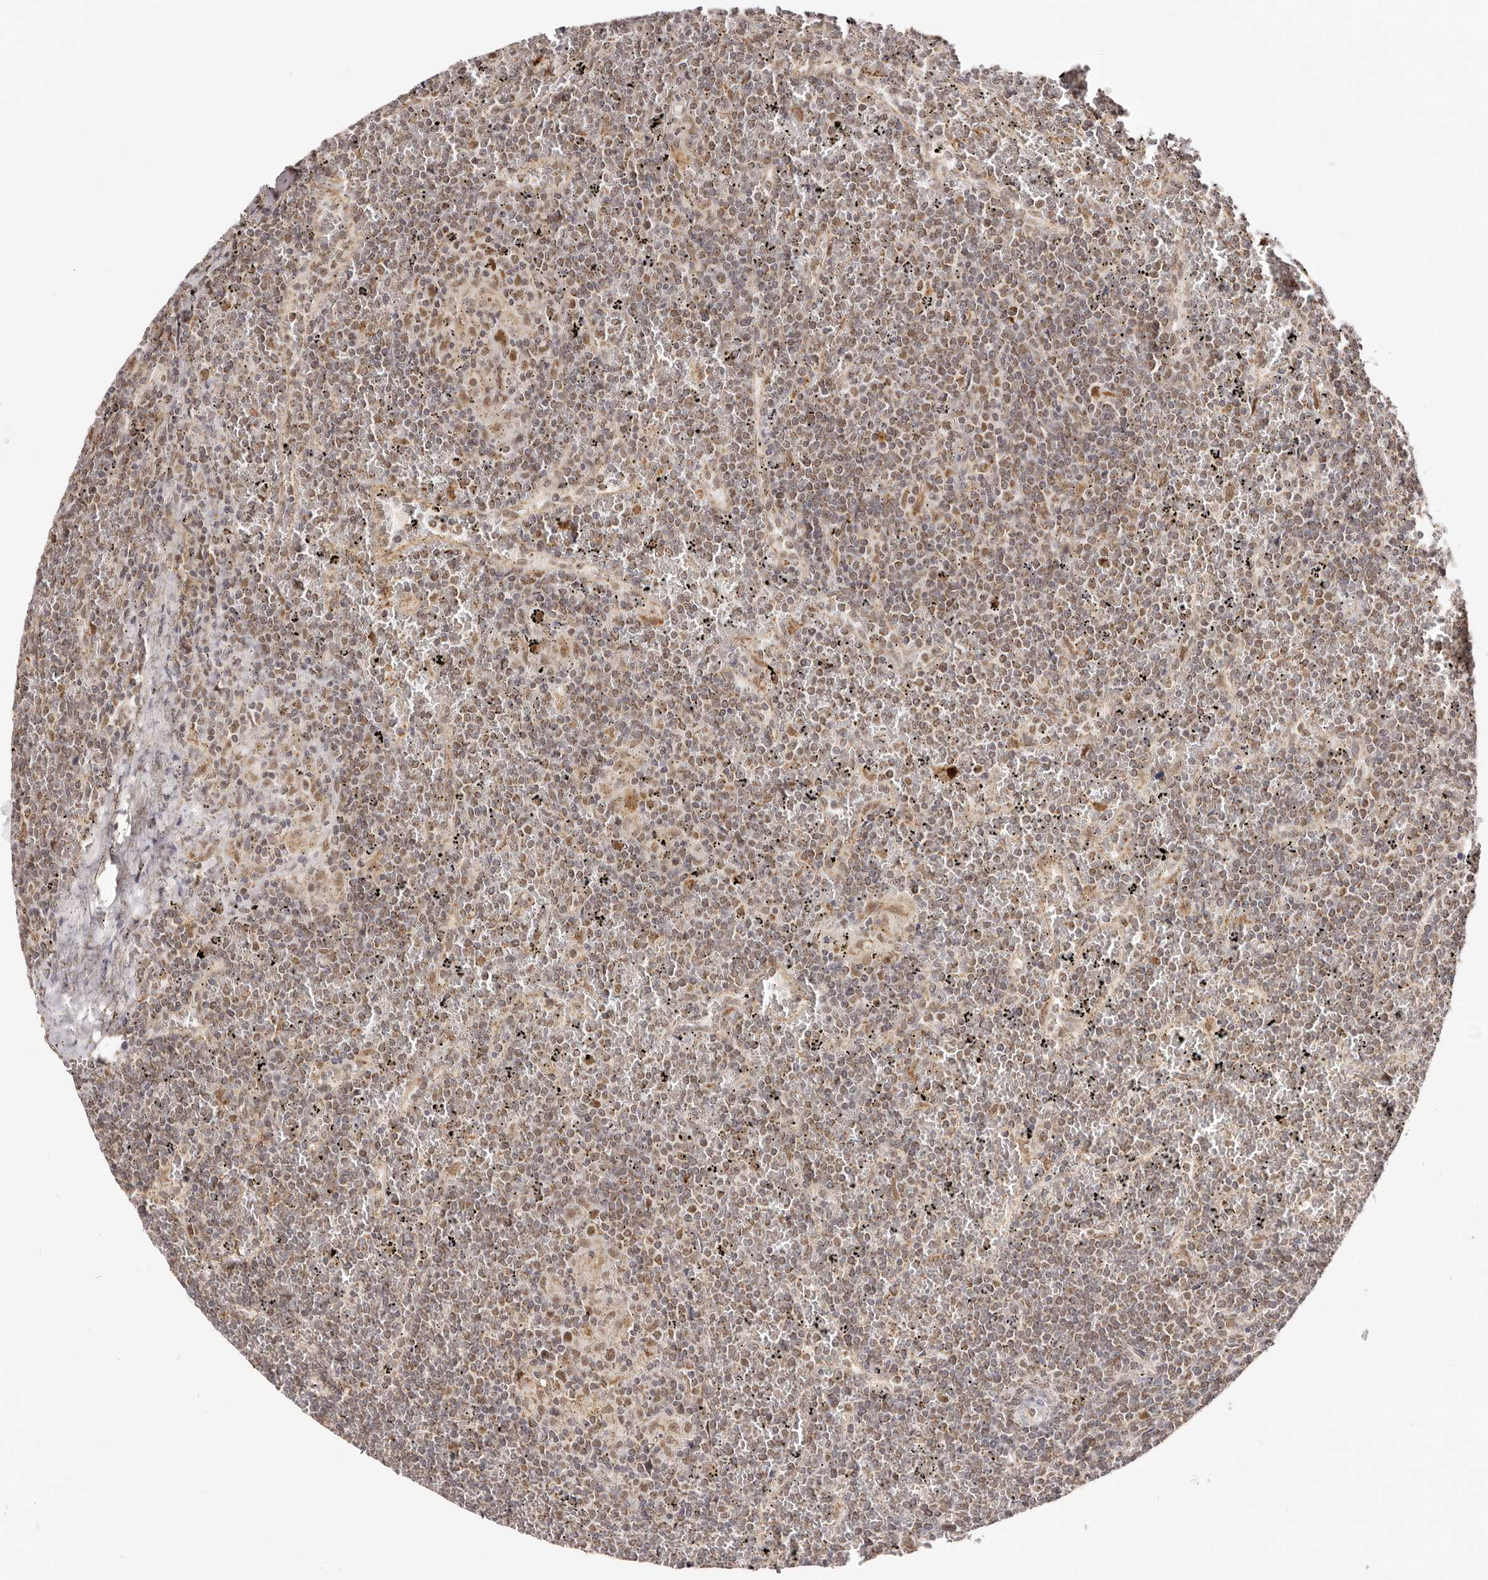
{"staining": {"intensity": "weak", "quantity": "25%-75%", "location": "cytoplasmic/membranous"}, "tissue": "lymphoma", "cell_type": "Tumor cells", "image_type": "cancer", "snomed": [{"axis": "morphology", "description": "Malignant lymphoma, non-Hodgkin's type, Low grade"}, {"axis": "topography", "description": "Spleen"}], "caption": "High-power microscopy captured an immunohistochemistry image of low-grade malignant lymphoma, non-Hodgkin's type, revealing weak cytoplasmic/membranous positivity in about 25%-75% of tumor cells.", "gene": "SEC14L1", "patient": {"sex": "female", "age": 19}}